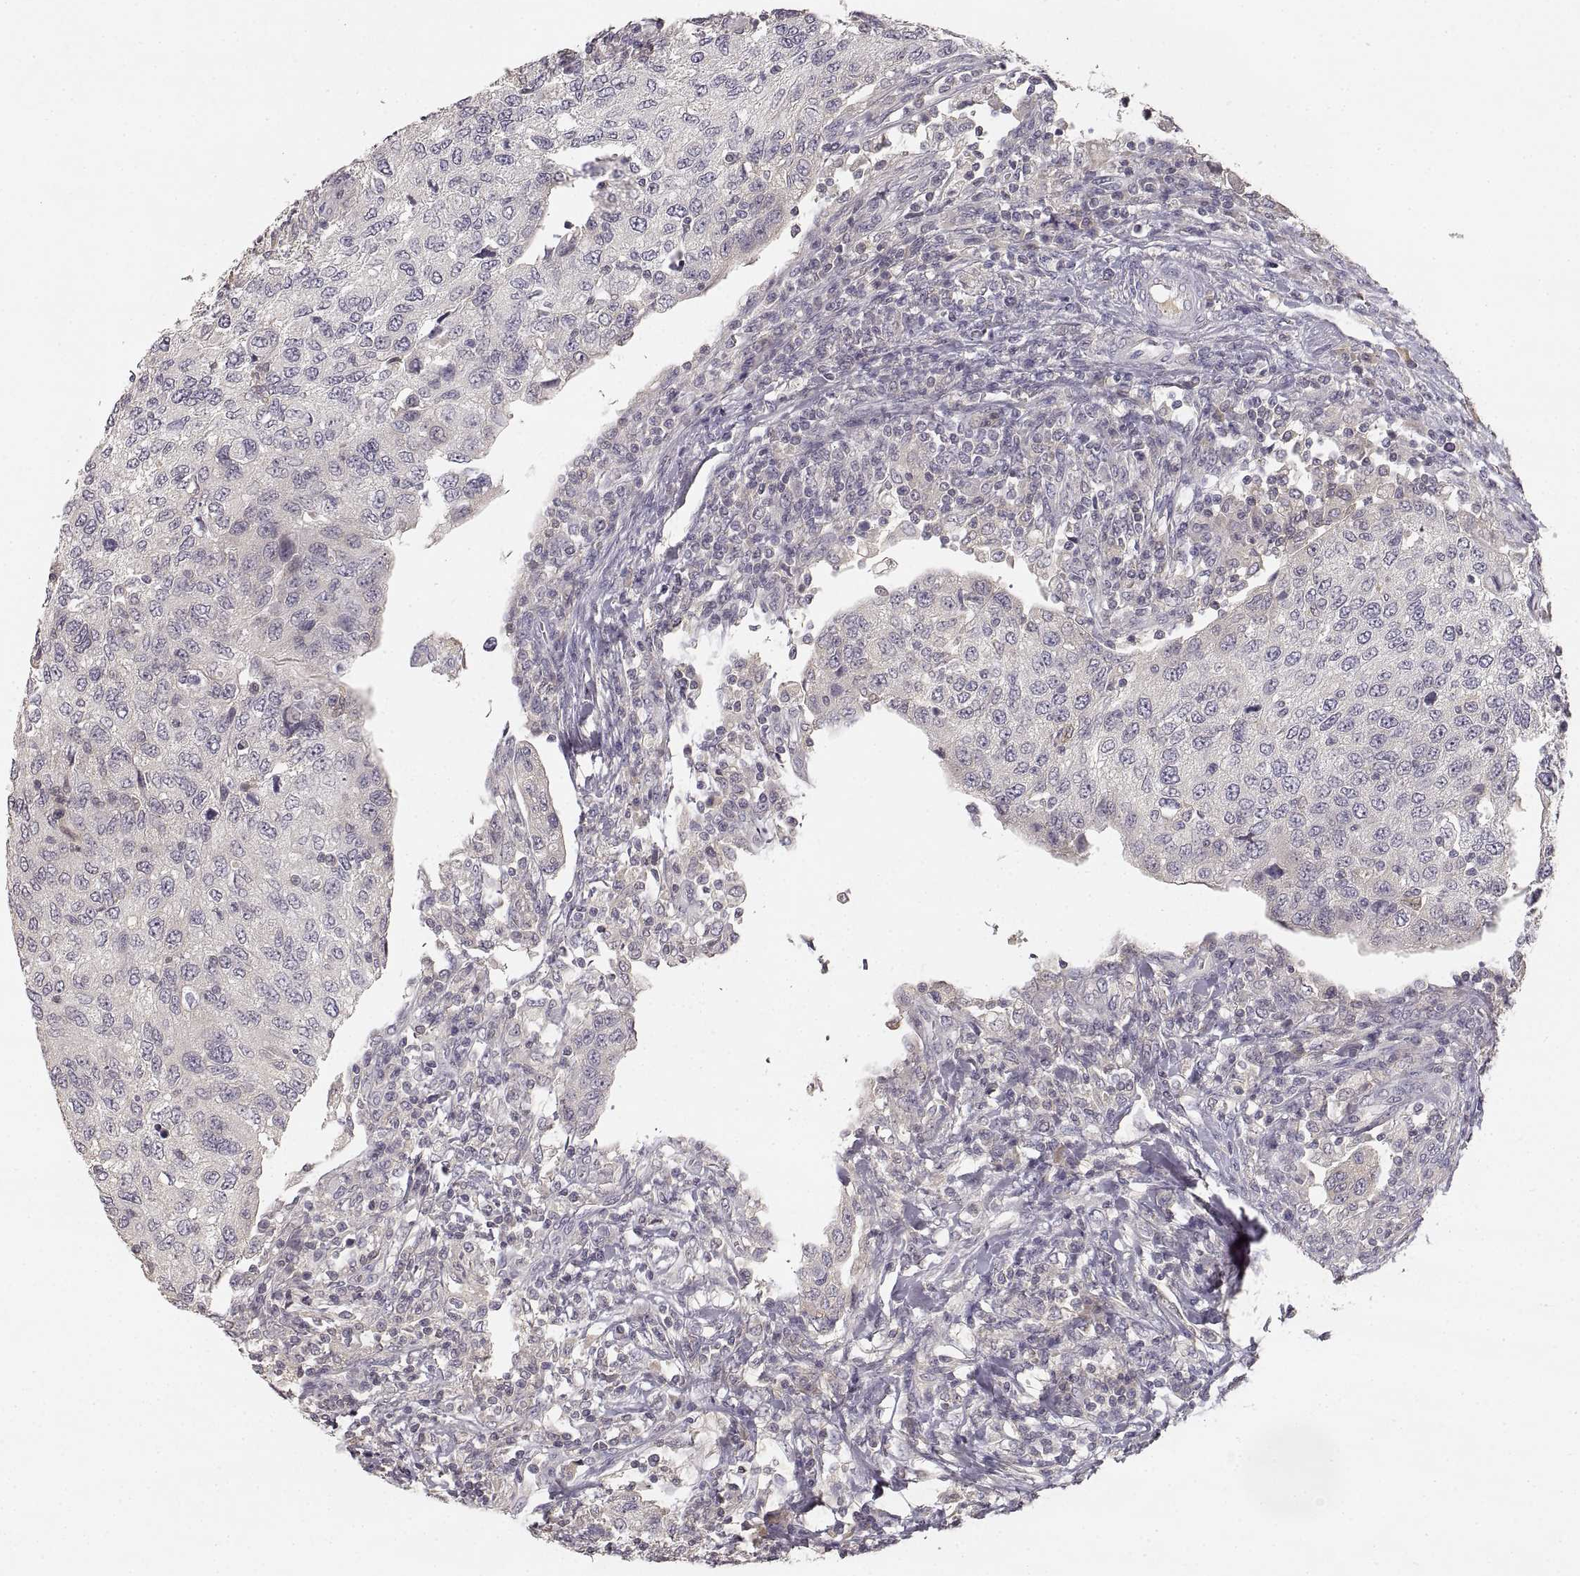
{"staining": {"intensity": "negative", "quantity": "none", "location": "none"}, "tissue": "urothelial cancer", "cell_type": "Tumor cells", "image_type": "cancer", "snomed": [{"axis": "morphology", "description": "Urothelial carcinoma, High grade"}, {"axis": "topography", "description": "Urinary bladder"}], "caption": "Histopathology image shows no protein staining in tumor cells of high-grade urothelial carcinoma tissue. (DAB (3,3'-diaminobenzidine) immunohistochemistry (IHC) with hematoxylin counter stain).", "gene": "RUNDC3A", "patient": {"sex": "female", "age": 78}}